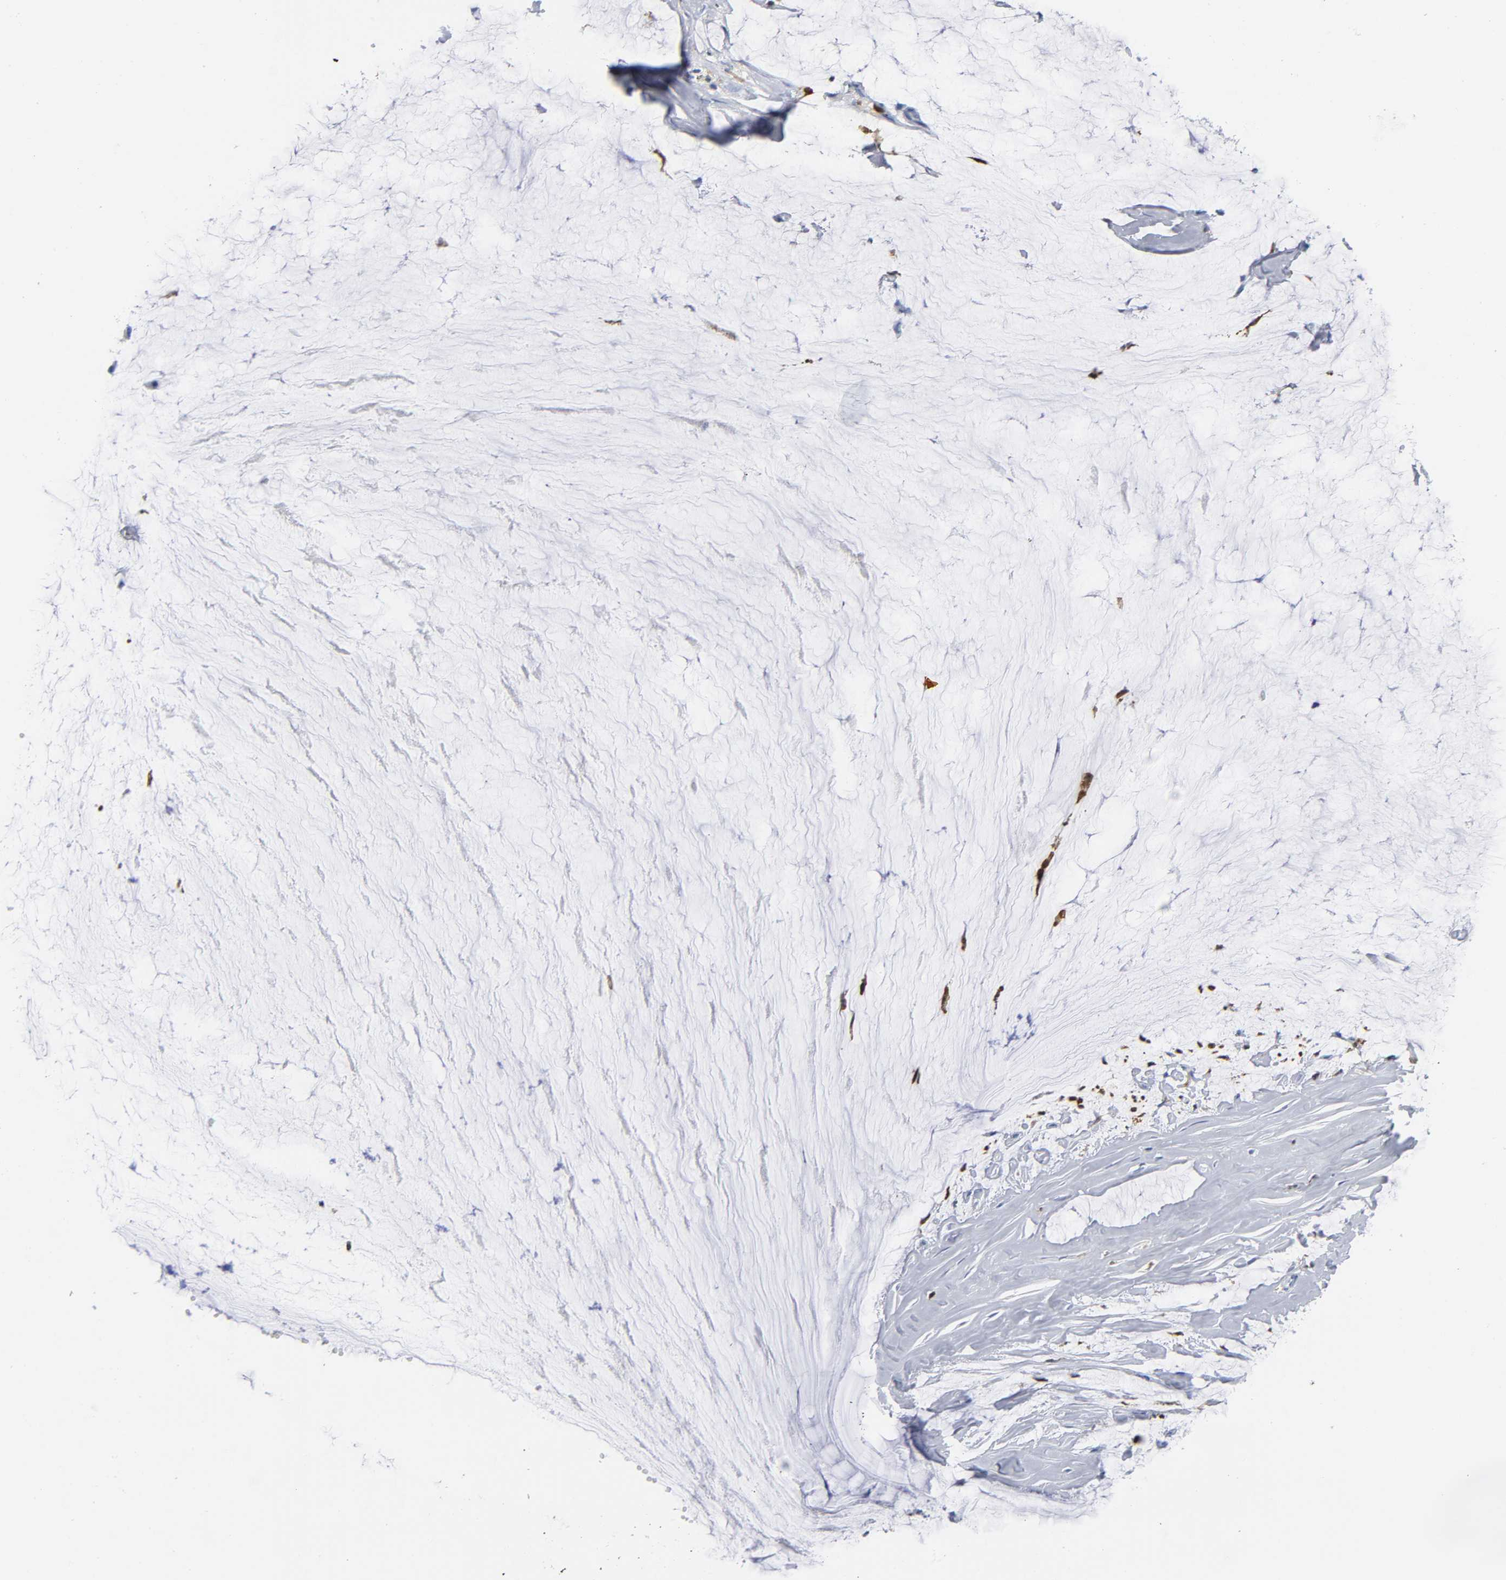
{"staining": {"intensity": "negative", "quantity": "none", "location": "none"}, "tissue": "ovarian cancer", "cell_type": "Tumor cells", "image_type": "cancer", "snomed": [{"axis": "morphology", "description": "Cystadenocarcinoma, mucinous, NOS"}, {"axis": "topography", "description": "Ovary"}], "caption": "The immunohistochemistry image has no significant positivity in tumor cells of mucinous cystadenocarcinoma (ovarian) tissue. The staining is performed using DAB brown chromogen with nuclei counter-stained in using hematoxylin.", "gene": "DOK2", "patient": {"sex": "female", "age": 39}}